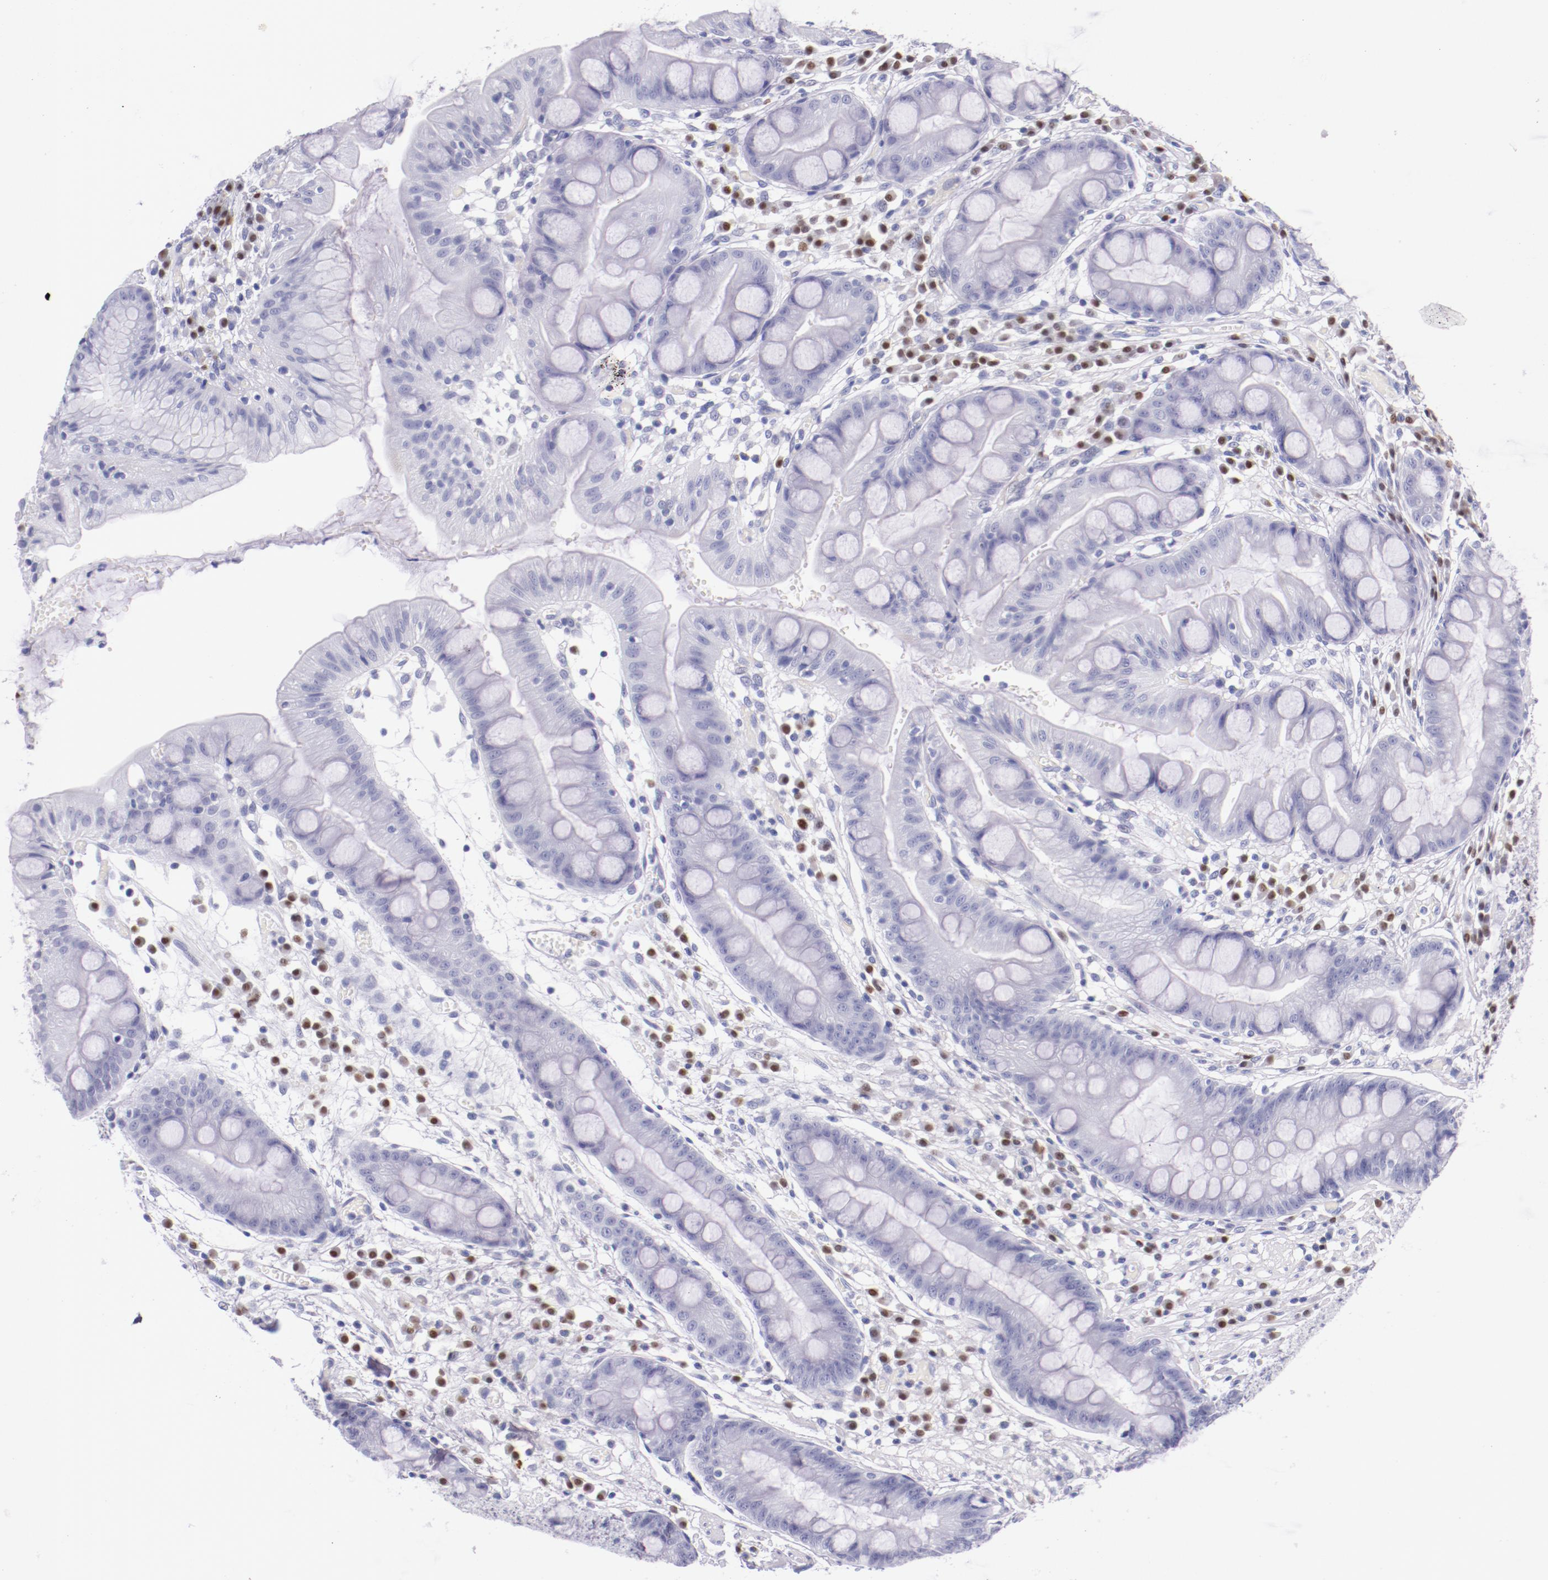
{"staining": {"intensity": "negative", "quantity": "none", "location": "none"}, "tissue": "stomach", "cell_type": "Glandular cells", "image_type": "normal", "snomed": [{"axis": "morphology", "description": "Normal tissue, NOS"}, {"axis": "morphology", "description": "Inflammation, NOS"}, {"axis": "topography", "description": "Stomach, lower"}], "caption": "Stomach was stained to show a protein in brown. There is no significant positivity in glandular cells. Brightfield microscopy of IHC stained with DAB (brown) and hematoxylin (blue), captured at high magnification.", "gene": "IRF4", "patient": {"sex": "male", "age": 59}}